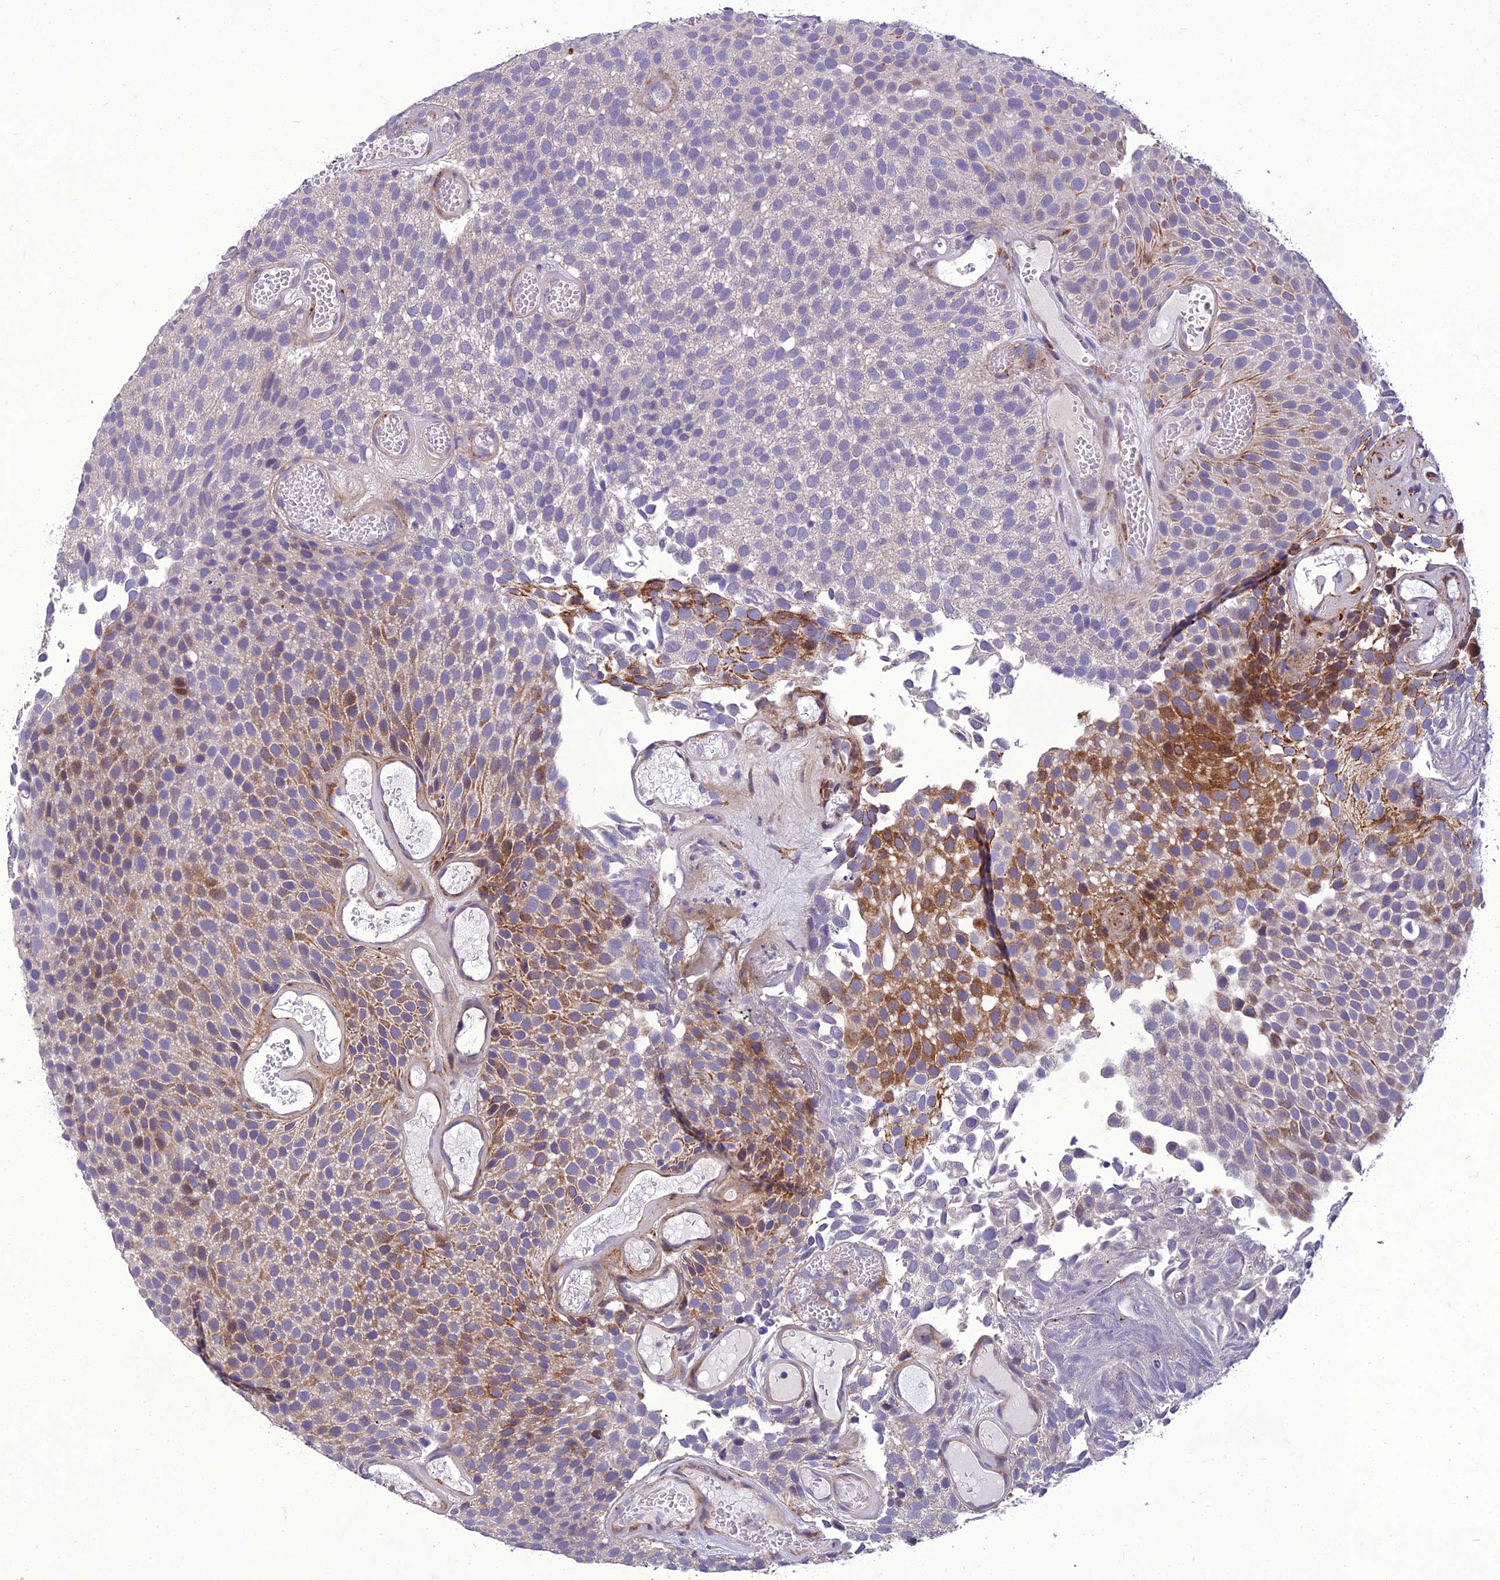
{"staining": {"intensity": "moderate", "quantity": "<25%", "location": "cytoplasmic/membranous"}, "tissue": "urothelial cancer", "cell_type": "Tumor cells", "image_type": "cancer", "snomed": [{"axis": "morphology", "description": "Urothelial carcinoma, Low grade"}, {"axis": "topography", "description": "Urinary bladder"}], "caption": "Tumor cells display low levels of moderate cytoplasmic/membranous positivity in approximately <25% of cells in human urothelial cancer.", "gene": "ADIPOR2", "patient": {"sex": "male", "age": 89}}